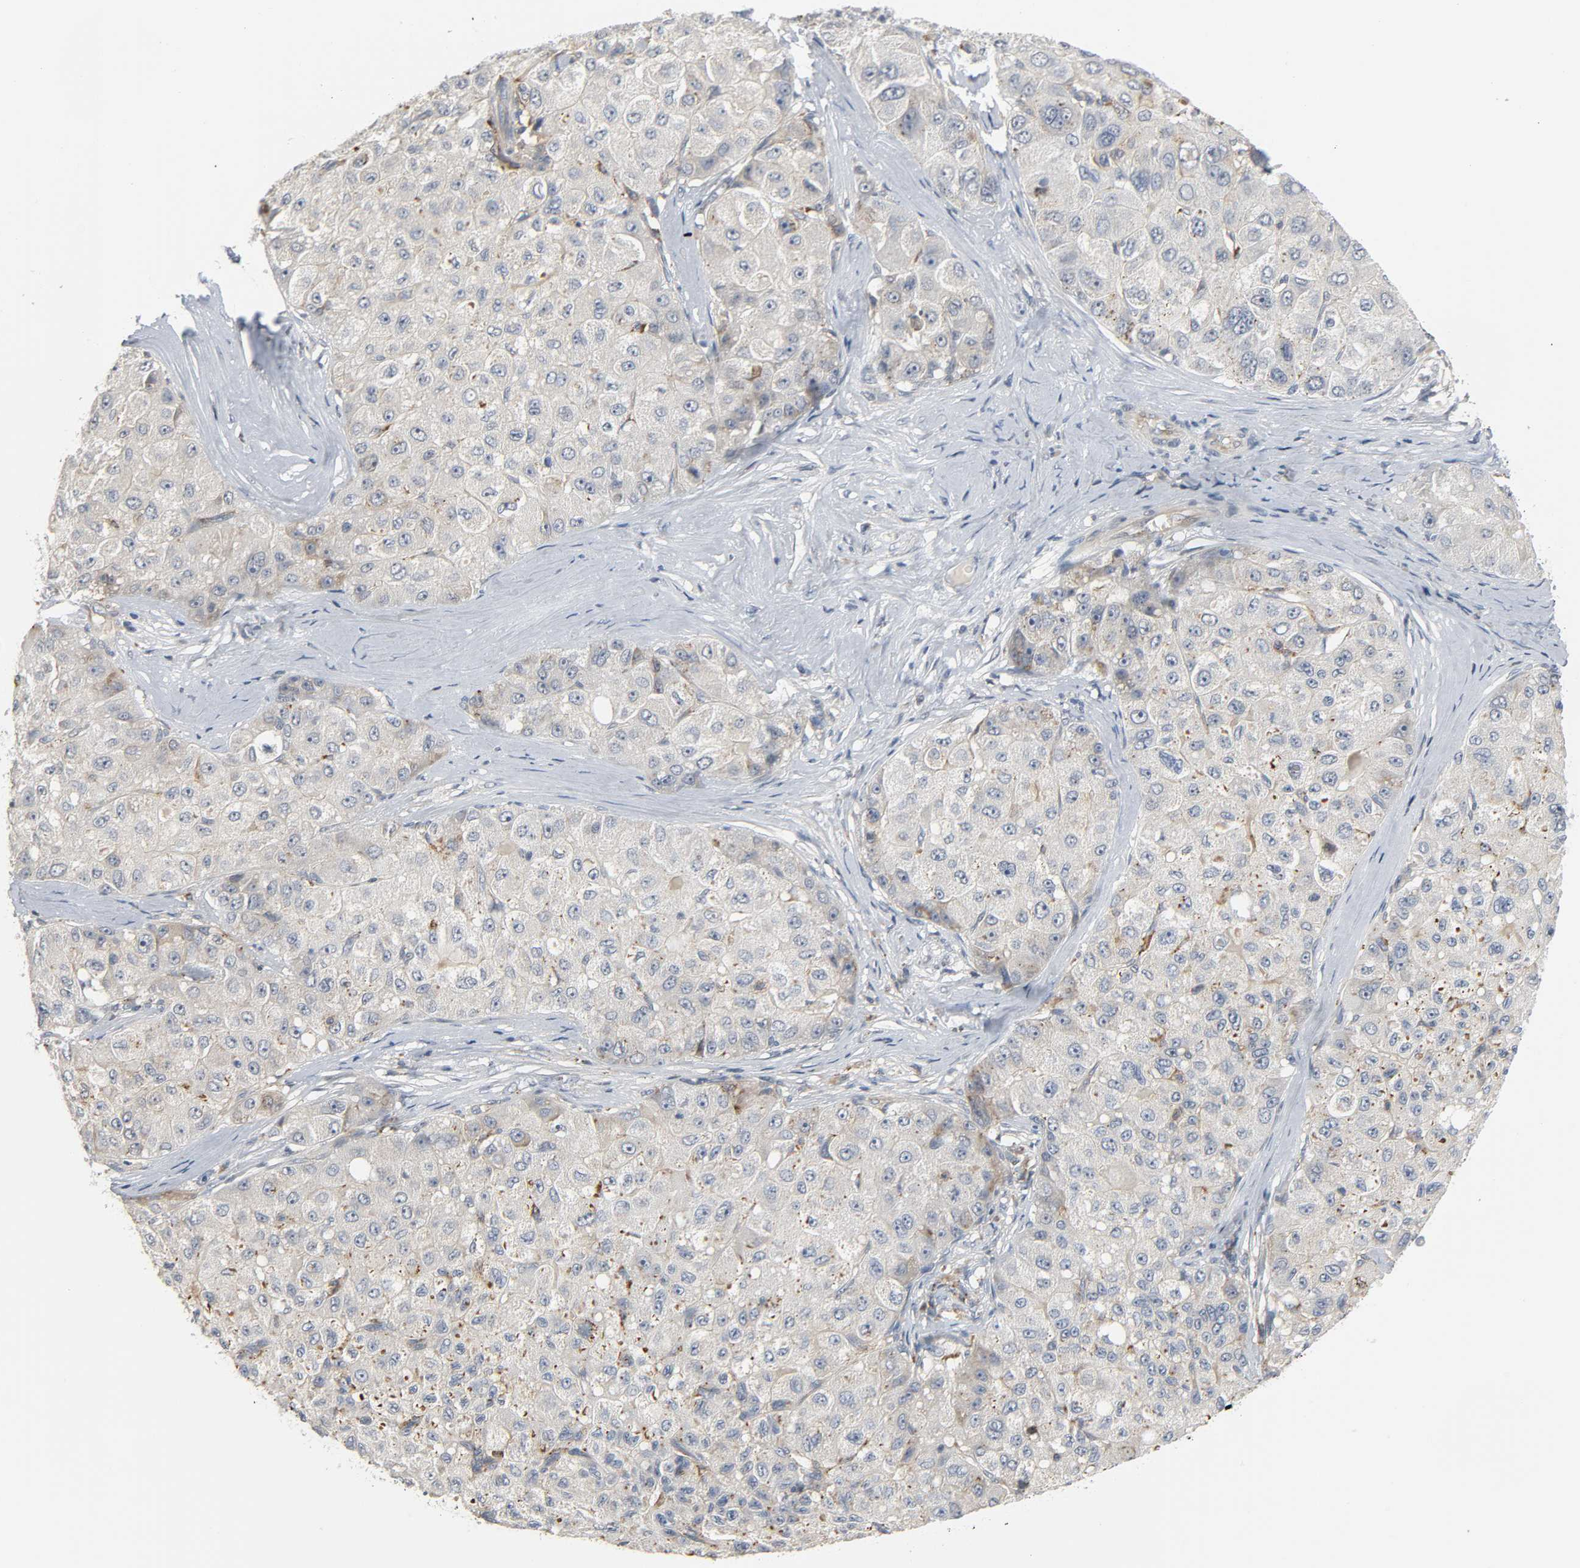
{"staining": {"intensity": "weak", "quantity": "25%-75%", "location": "cytoplasmic/membranous"}, "tissue": "liver cancer", "cell_type": "Tumor cells", "image_type": "cancer", "snomed": [{"axis": "morphology", "description": "Carcinoma, Hepatocellular, NOS"}, {"axis": "topography", "description": "Liver"}], "caption": "Human liver cancer (hepatocellular carcinoma) stained with a brown dye exhibits weak cytoplasmic/membranous positive staining in approximately 25%-75% of tumor cells.", "gene": "CD4", "patient": {"sex": "male", "age": 80}}